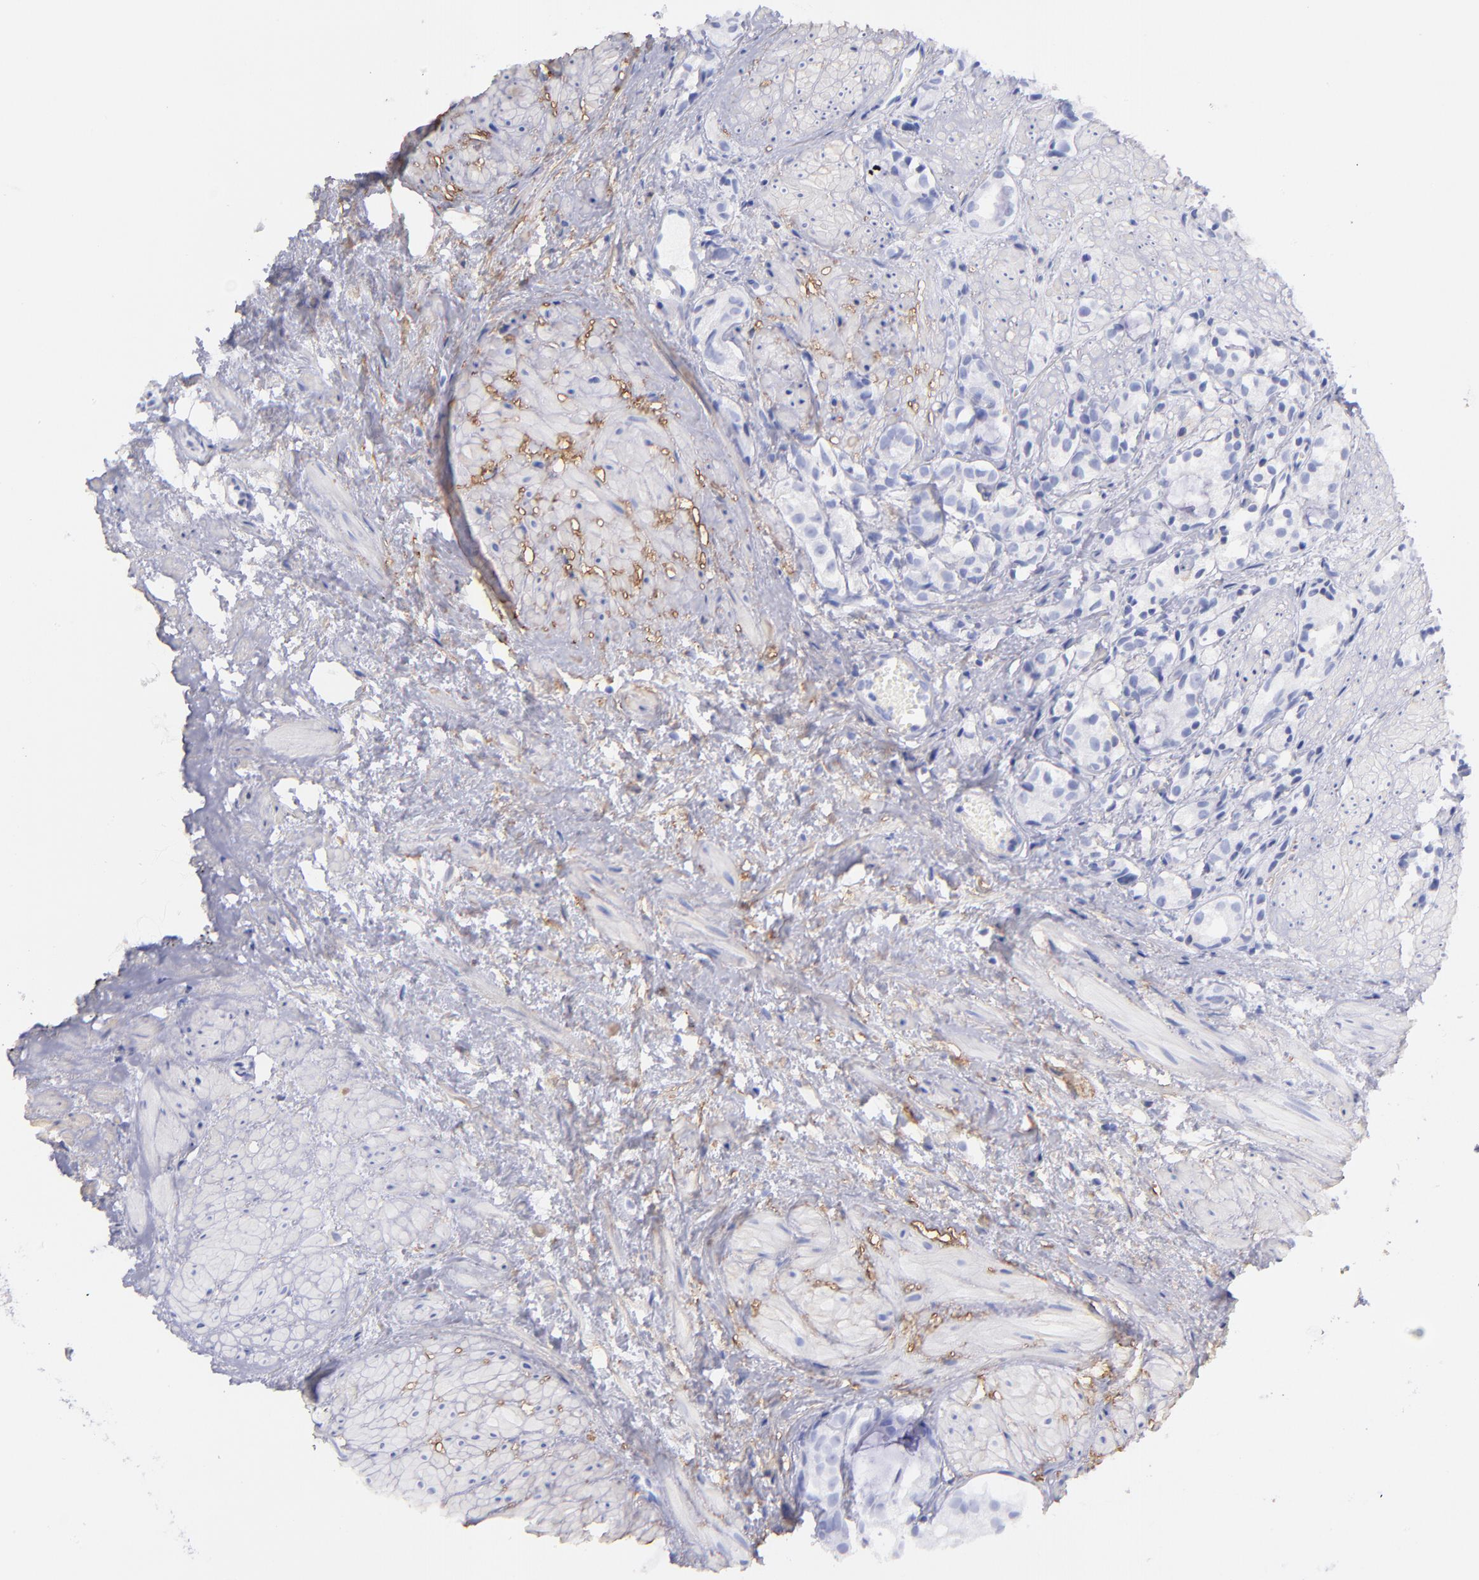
{"staining": {"intensity": "negative", "quantity": "none", "location": "none"}, "tissue": "prostate cancer", "cell_type": "Tumor cells", "image_type": "cancer", "snomed": [{"axis": "morphology", "description": "Adenocarcinoma, High grade"}, {"axis": "topography", "description": "Prostate"}], "caption": "An immunohistochemistry histopathology image of prostate cancer is shown. There is no staining in tumor cells of prostate cancer.", "gene": "PRKCA", "patient": {"sex": "male", "age": 85}}